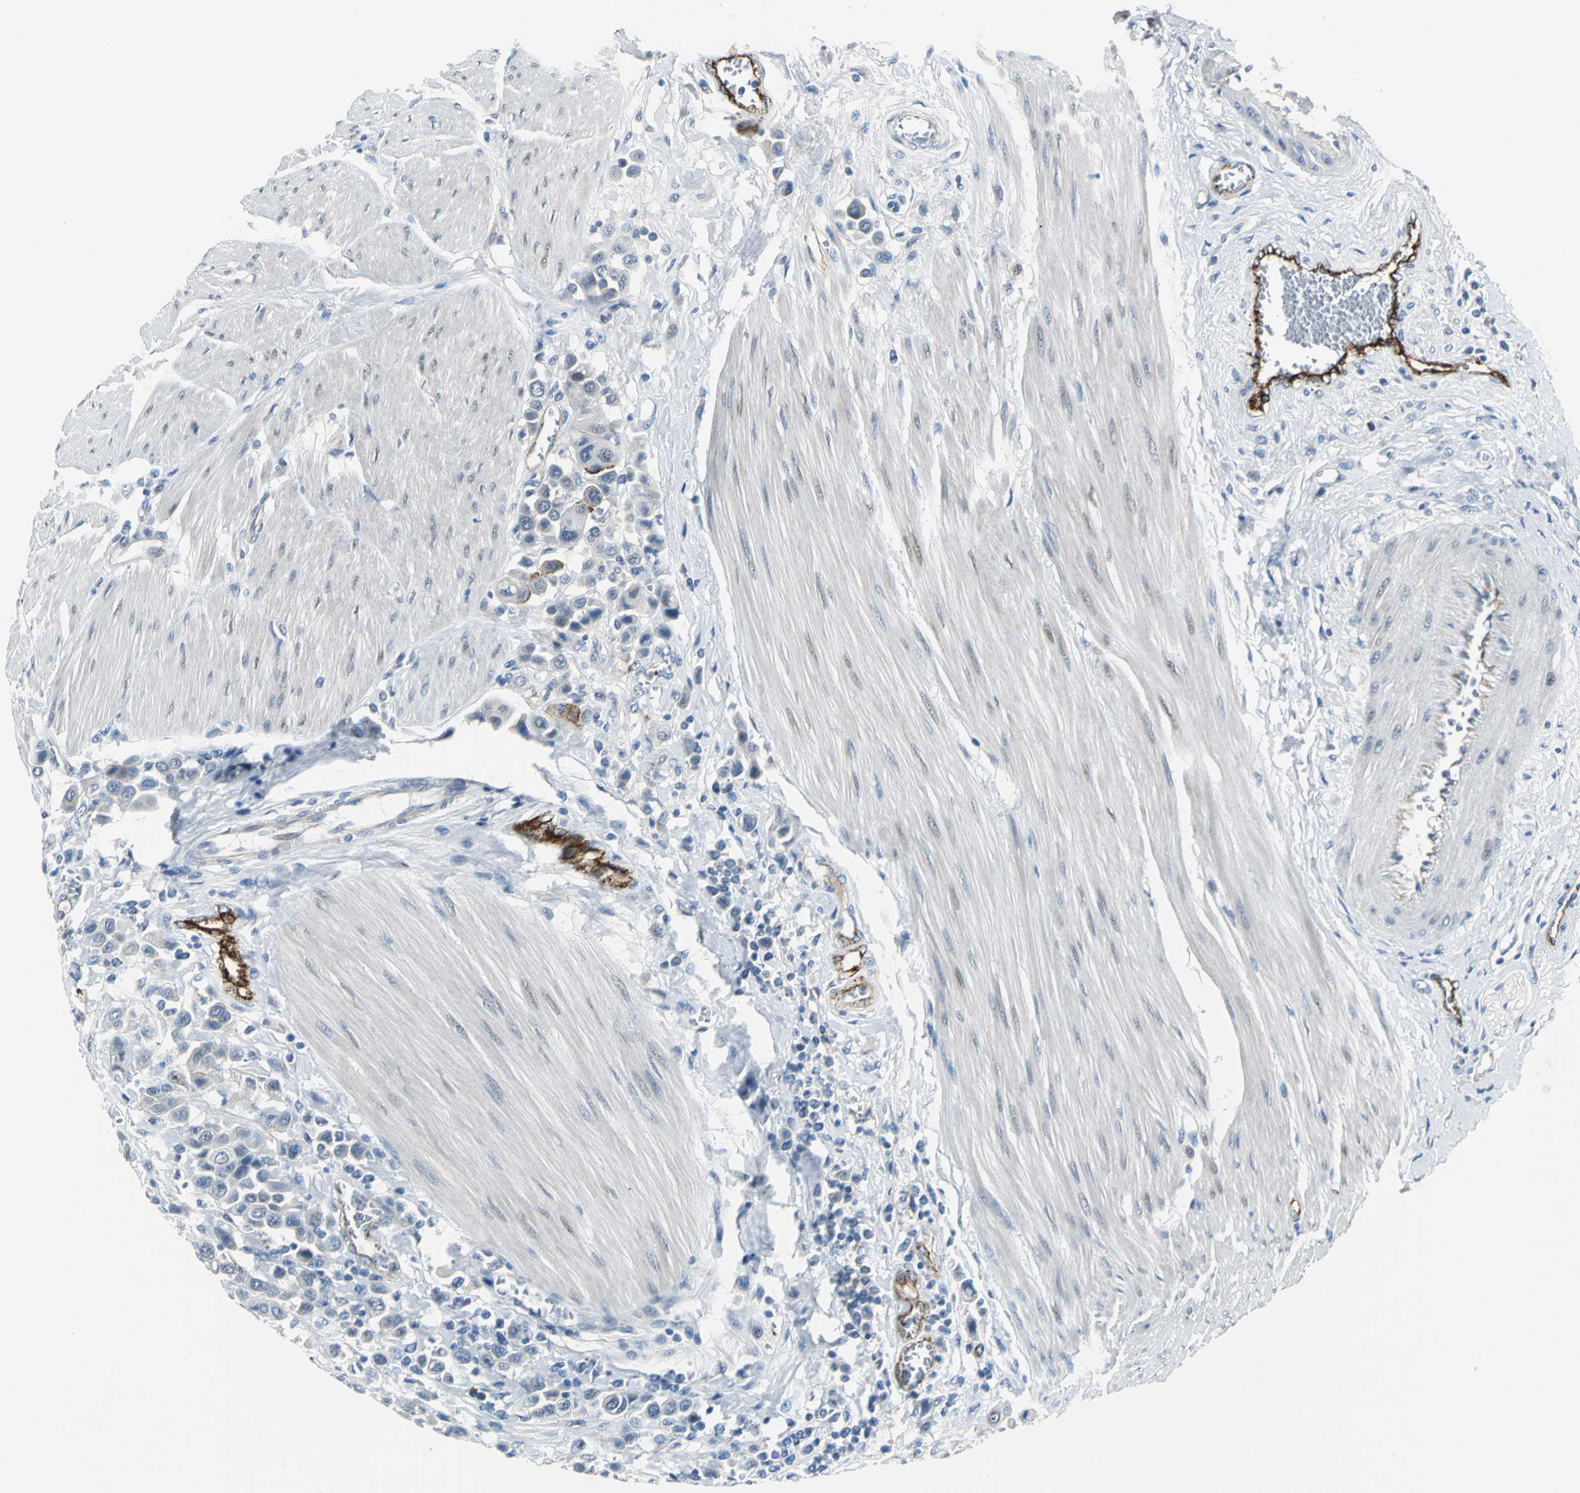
{"staining": {"intensity": "negative", "quantity": "none", "location": "none"}, "tissue": "urothelial cancer", "cell_type": "Tumor cells", "image_type": "cancer", "snomed": [{"axis": "morphology", "description": "Urothelial carcinoma, High grade"}, {"axis": "topography", "description": "Urinary bladder"}], "caption": "Tumor cells are negative for brown protein staining in high-grade urothelial carcinoma.", "gene": "SELP", "patient": {"sex": "male", "age": 50}}